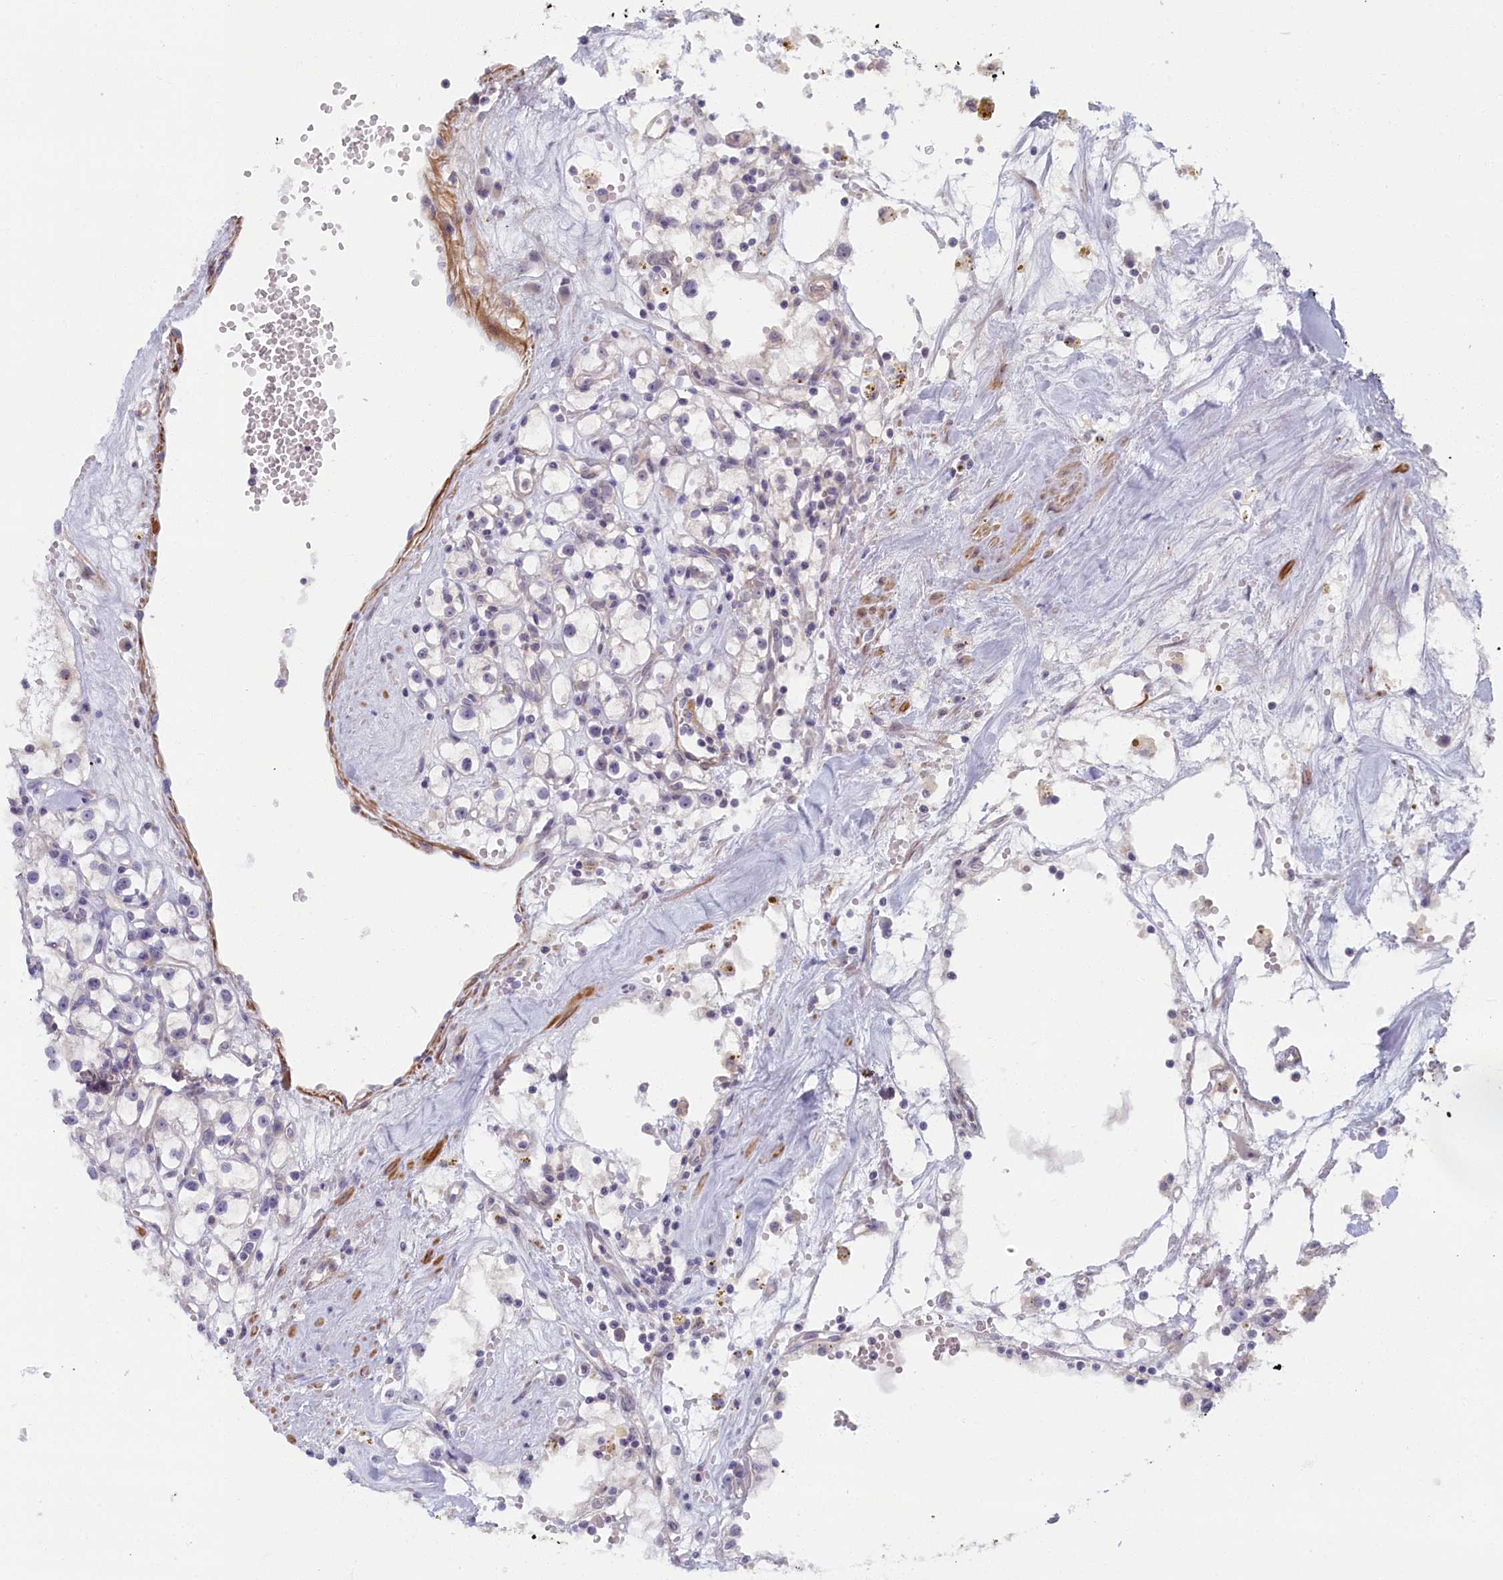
{"staining": {"intensity": "negative", "quantity": "none", "location": "none"}, "tissue": "renal cancer", "cell_type": "Tumor cells", "image_type": "cancer", "snomed": [{"axis": "morphology", "description": "Adenocarcinoma, NOS"}, {"axis": "topography", "description": "Kidney"}], "caption": "Immunohistochemistry (IHC) photomicrograph of neoplastic tissue: renal cancer stained with DAB (3,3'-diaminobenzidine) demonstrates no significant protein positivity in tumor cells. Nuclei are stained in blue.", "gene": "TRPM4", "patient": {"sex": "male", "age": 56}}